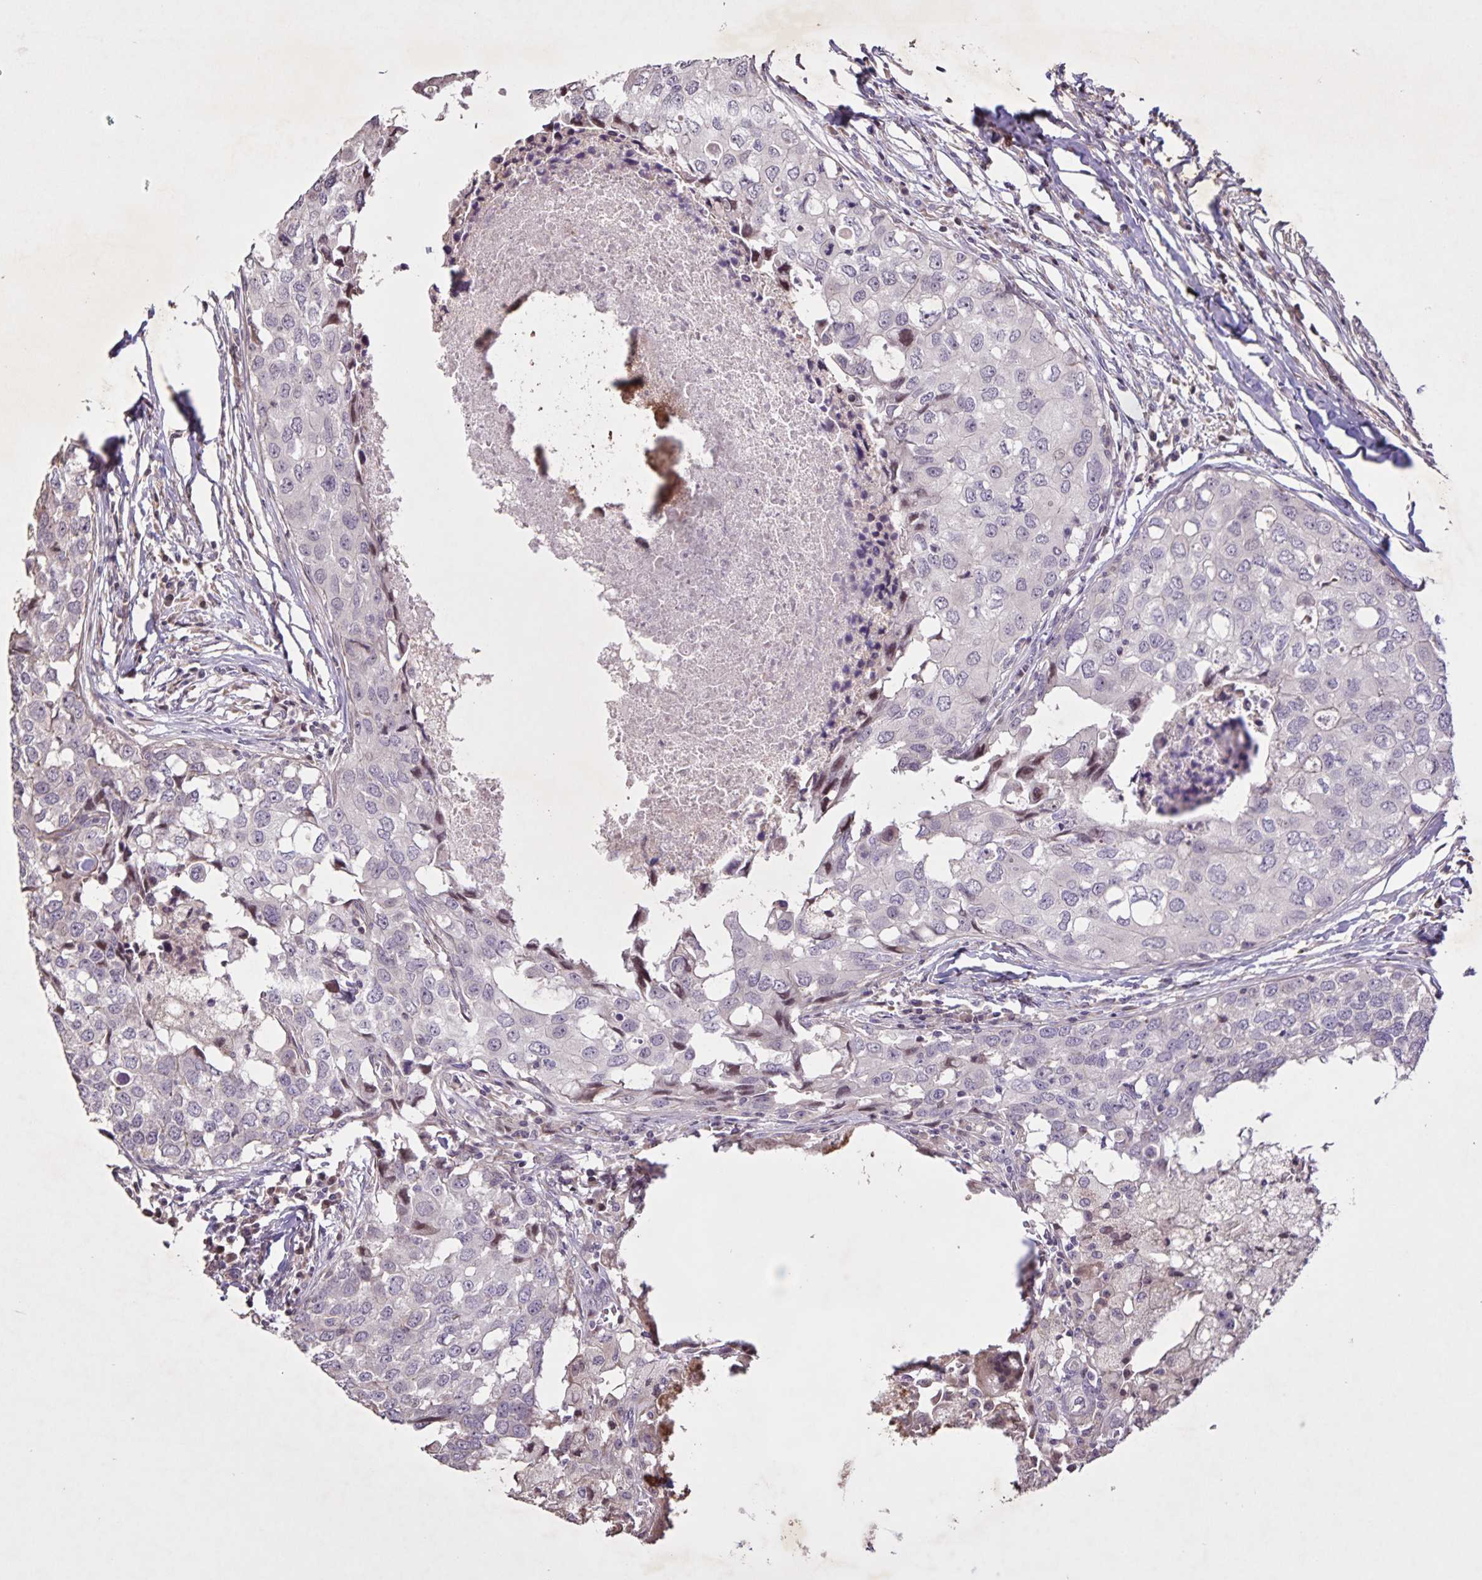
{"staining": {"intensity": "negative", "quantity": "none", "location": "none"}, "tissue": "breast cancer", "cell_type": "Tumor cells", "image_type": "cancer", "snomed": [{"axis": "morphology", "description": "Duct carcinoma"}, {"axis": "topography", "description": "Breast"}], "caption": "IHC histopathology image of human breast cancer stained for a protein (brown), which exhibits no staining in tumor cells.", "gene": "GDF2", "patient": {"sex": "female", "age": 27}}